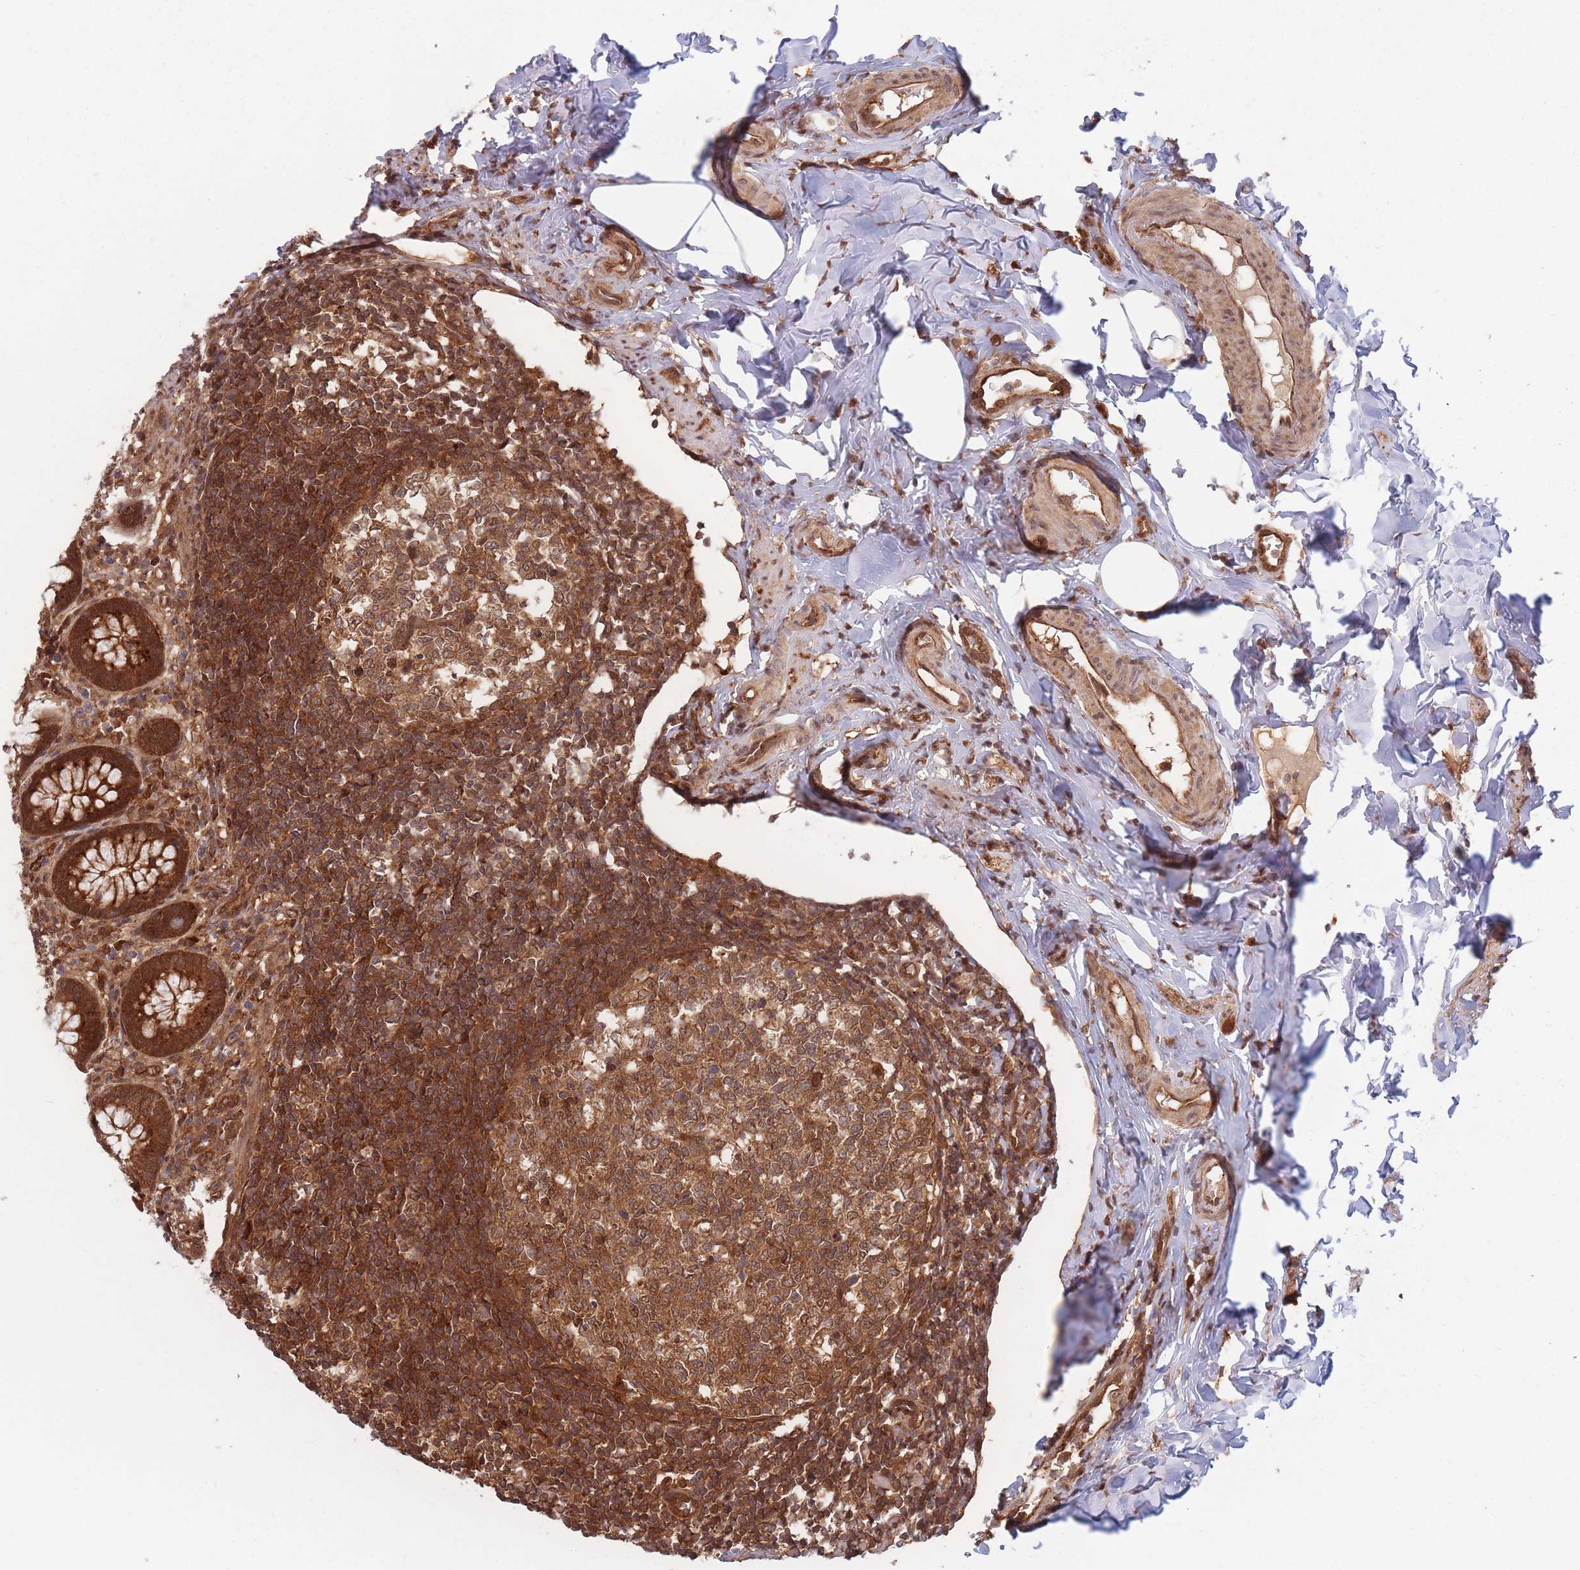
{"staining": {"intensity": "strong", "quantity": ">75%", "location": "cytoplasmic/membranous"}, "tissue": "appendix", "cell_type": "Glandular cells", "image_type": "normal", "snomed": [{"axis": "morphology", "description": "Normal tissue, NOS"}, {"axis": "topography", "description": "Appendix"}], "caption": "Immunohistochemical staining of normal appendix demonstrates >75% levels of strong cytoplasmic/membranous protein expression in about >75% of glandular cells. The staining is performed using DAB brown chromogen to label protein expression. The nuclei are counter-stained blue using hematoxylin.", "gene": "PODXL2", "patient": {"sex": "female", "age": 33}}